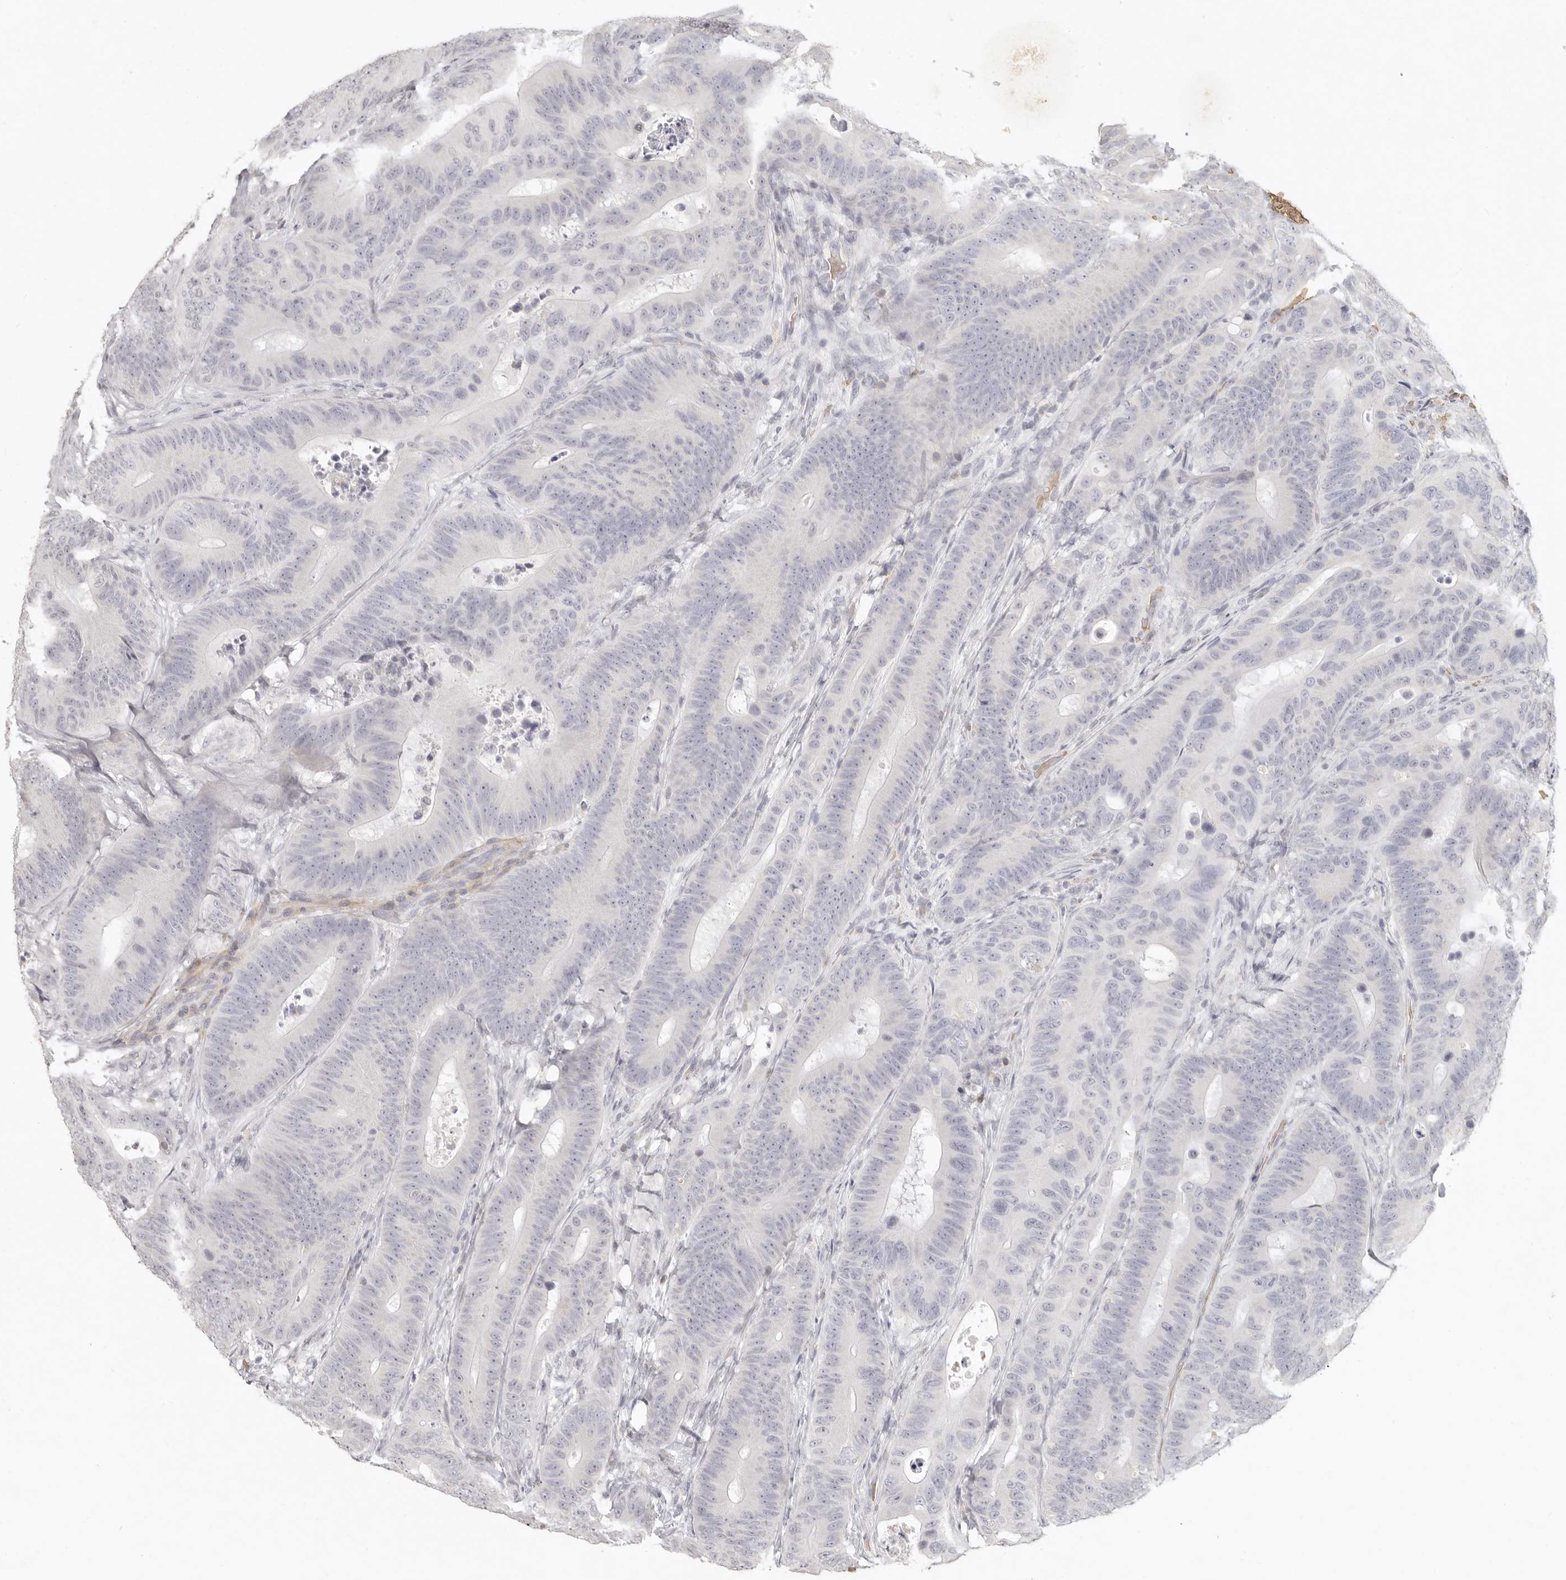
{"staining": {"intensity": "negative", "quantity": "none", "location": "none"}, "tissue": "colorectal cancer", "cell_type": "Tumor cells", "image_type": "cancer", "snomed": [{"axis": "morphology", "description": "Adenocarcinoma, NOS"}, {"axis": "topography", "description": "Colon"}], "caption": "Adenocarcinoma (colorectal) was stained to show a protein in brown. There is no significant expression in tumor cells.", "gene": "NIBAN1", "patient": {"sex": "male", "age": 83}}